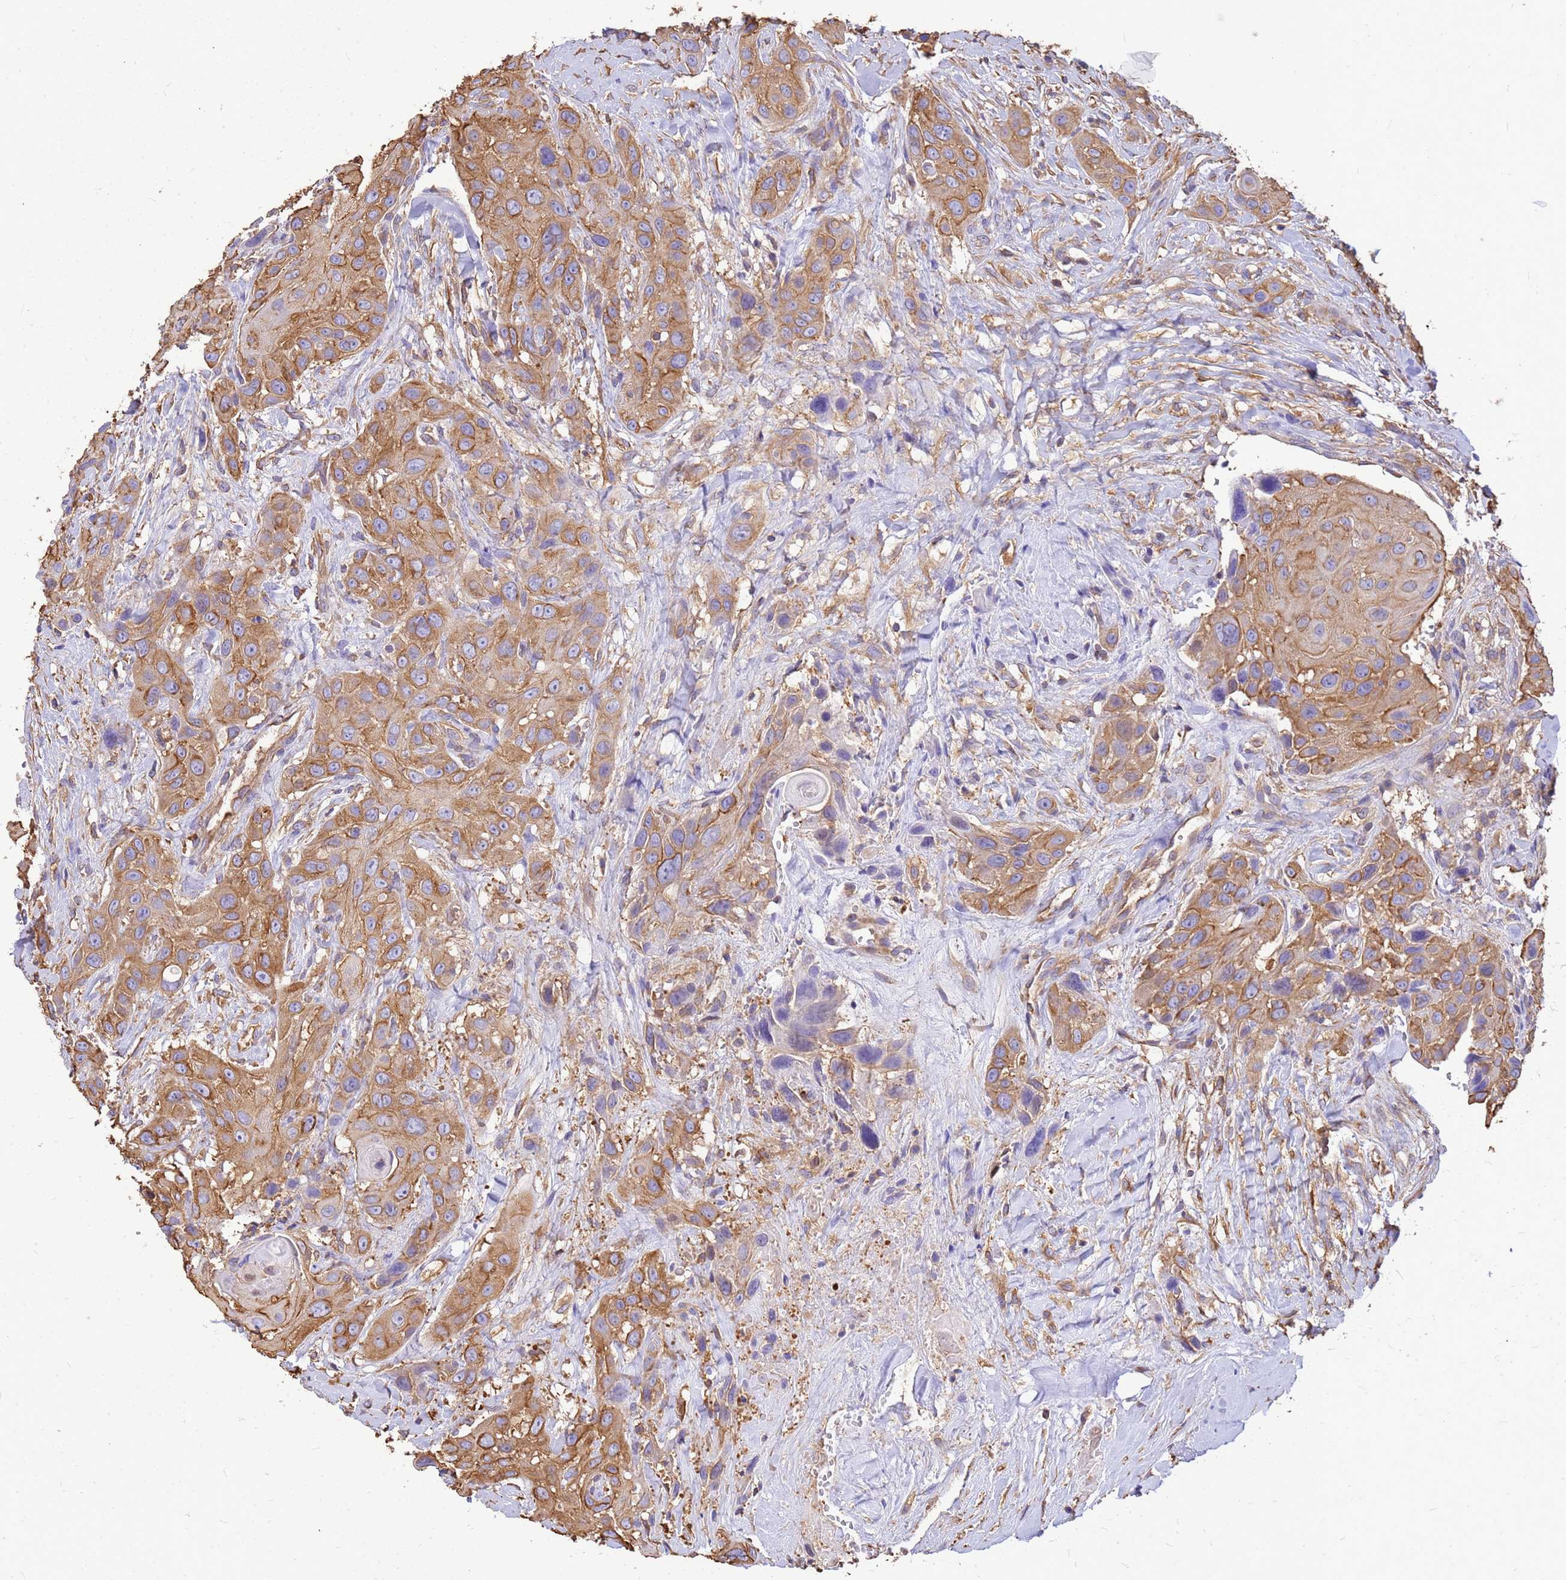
{"staining": {"intensity": "moderate", "quantity": ">75%", "location": "cytoplasmic/membranous"}, "tissue": "head and neck cancer", "cell_type": "Tumor cells", "image_type": "cancer", "snomed": [{"axis": "morphology", "description": "Squamous cell carcinoma, NOS"}, {"axis": "topography", "description": "Head-Neck"}], "caption": "Head and neck squamous cell carcinoma was stained to show a protein in brown. There is medium levels of moderate cytoplasmic/membranous expression in about >75% of tumor cells.", "gene": "TUBB1", "patient": {"sex": "male", "age": 81}}